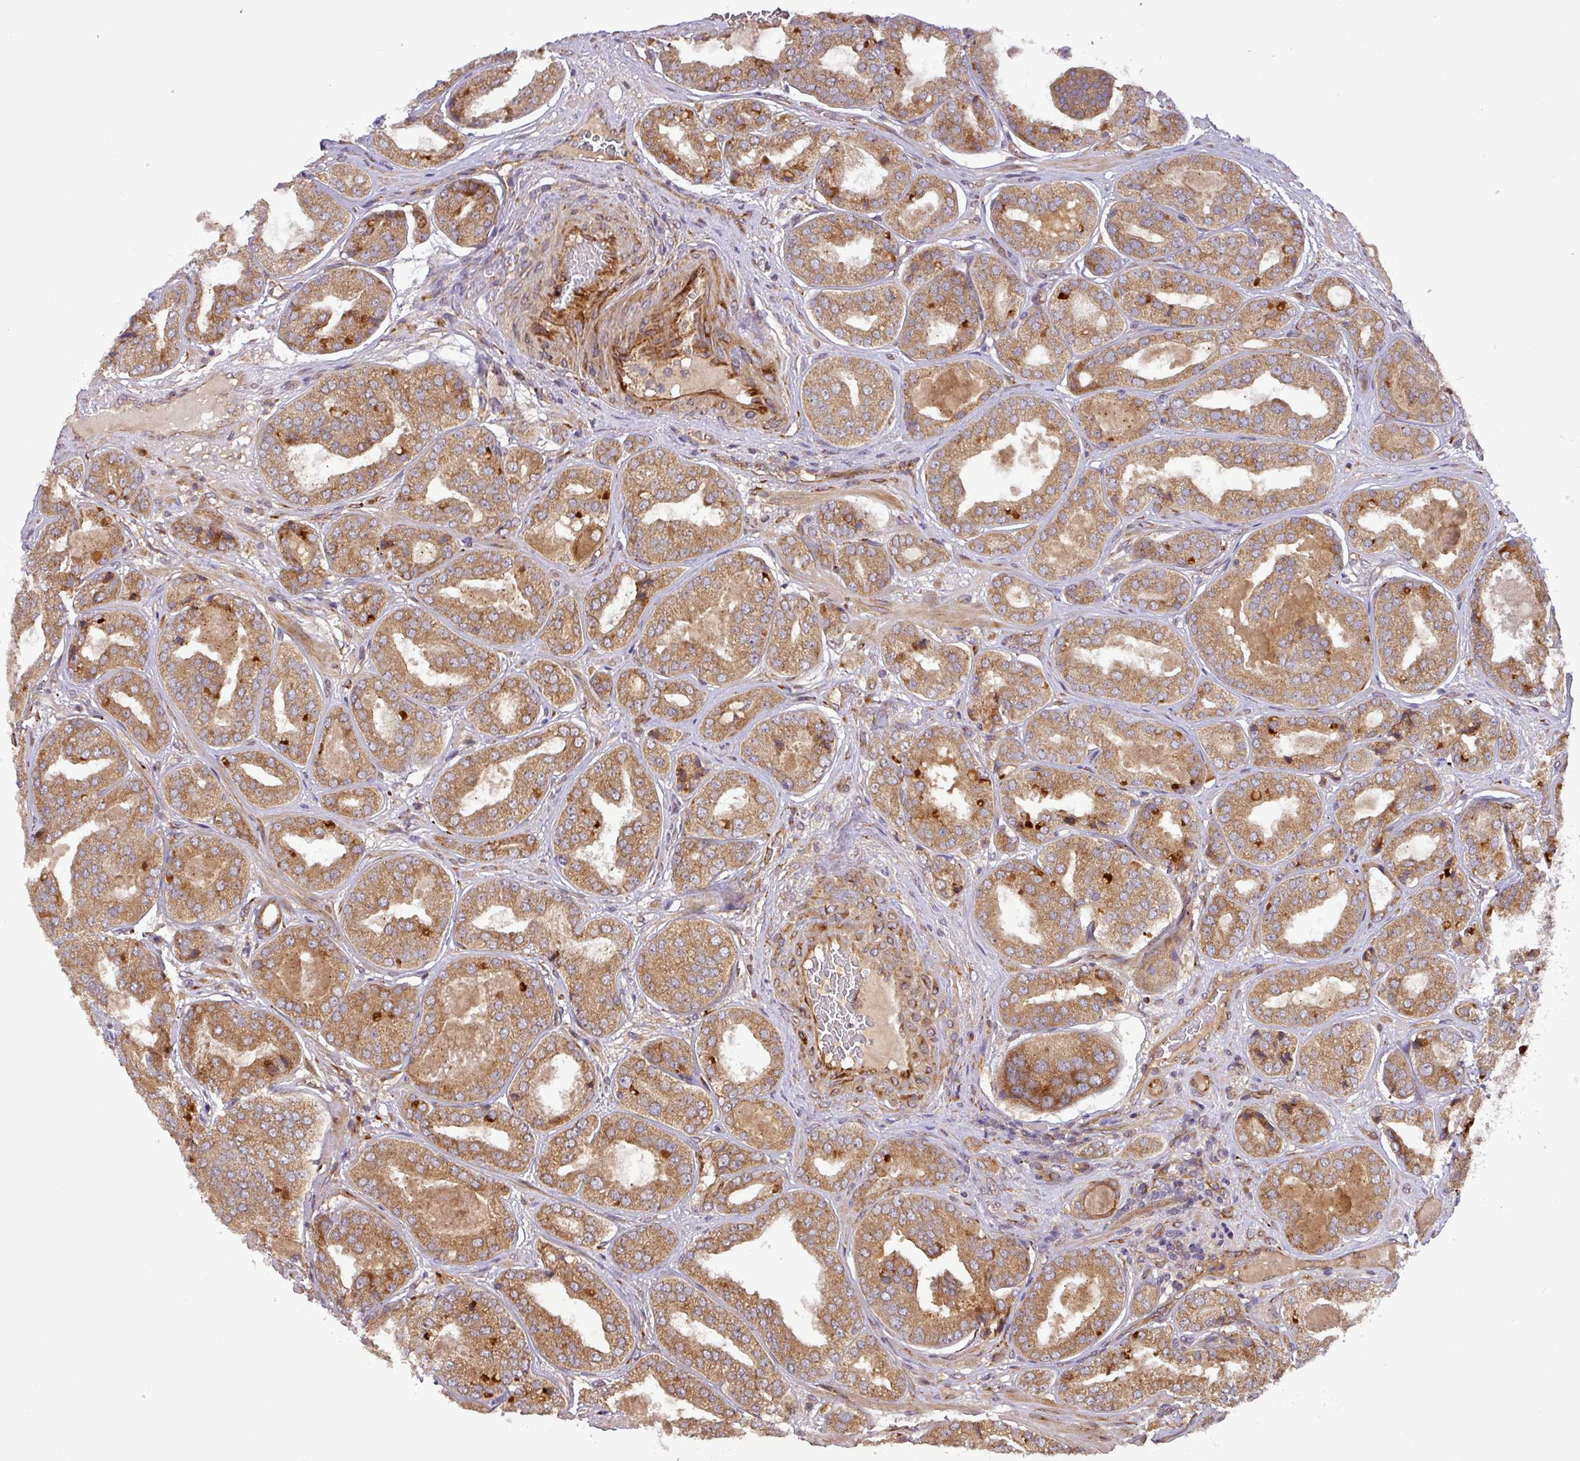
{"staining": {"intensity": "moderate", "quantity": ">75%", "location": "cytoplasmic/membranous"}, "tissue": "prostate cancer", "cell_type": "Tumor cells", "image_type": "cancer", "snomed": [{"axis": "morphology", "description": "Adenocarcinoma, High grade"}, {"axis": "topography", "description": "Prostate"}], "caption": "A histopathology image showing moderate cytoplasmic/membranous staining in approximately >75% of tumor cells in prostate high-grade adenocarcinoma, as visualized by brown immunohistochemical staining.", "gene": "ART1", "patient": {"sex": "male", "age": 63}}